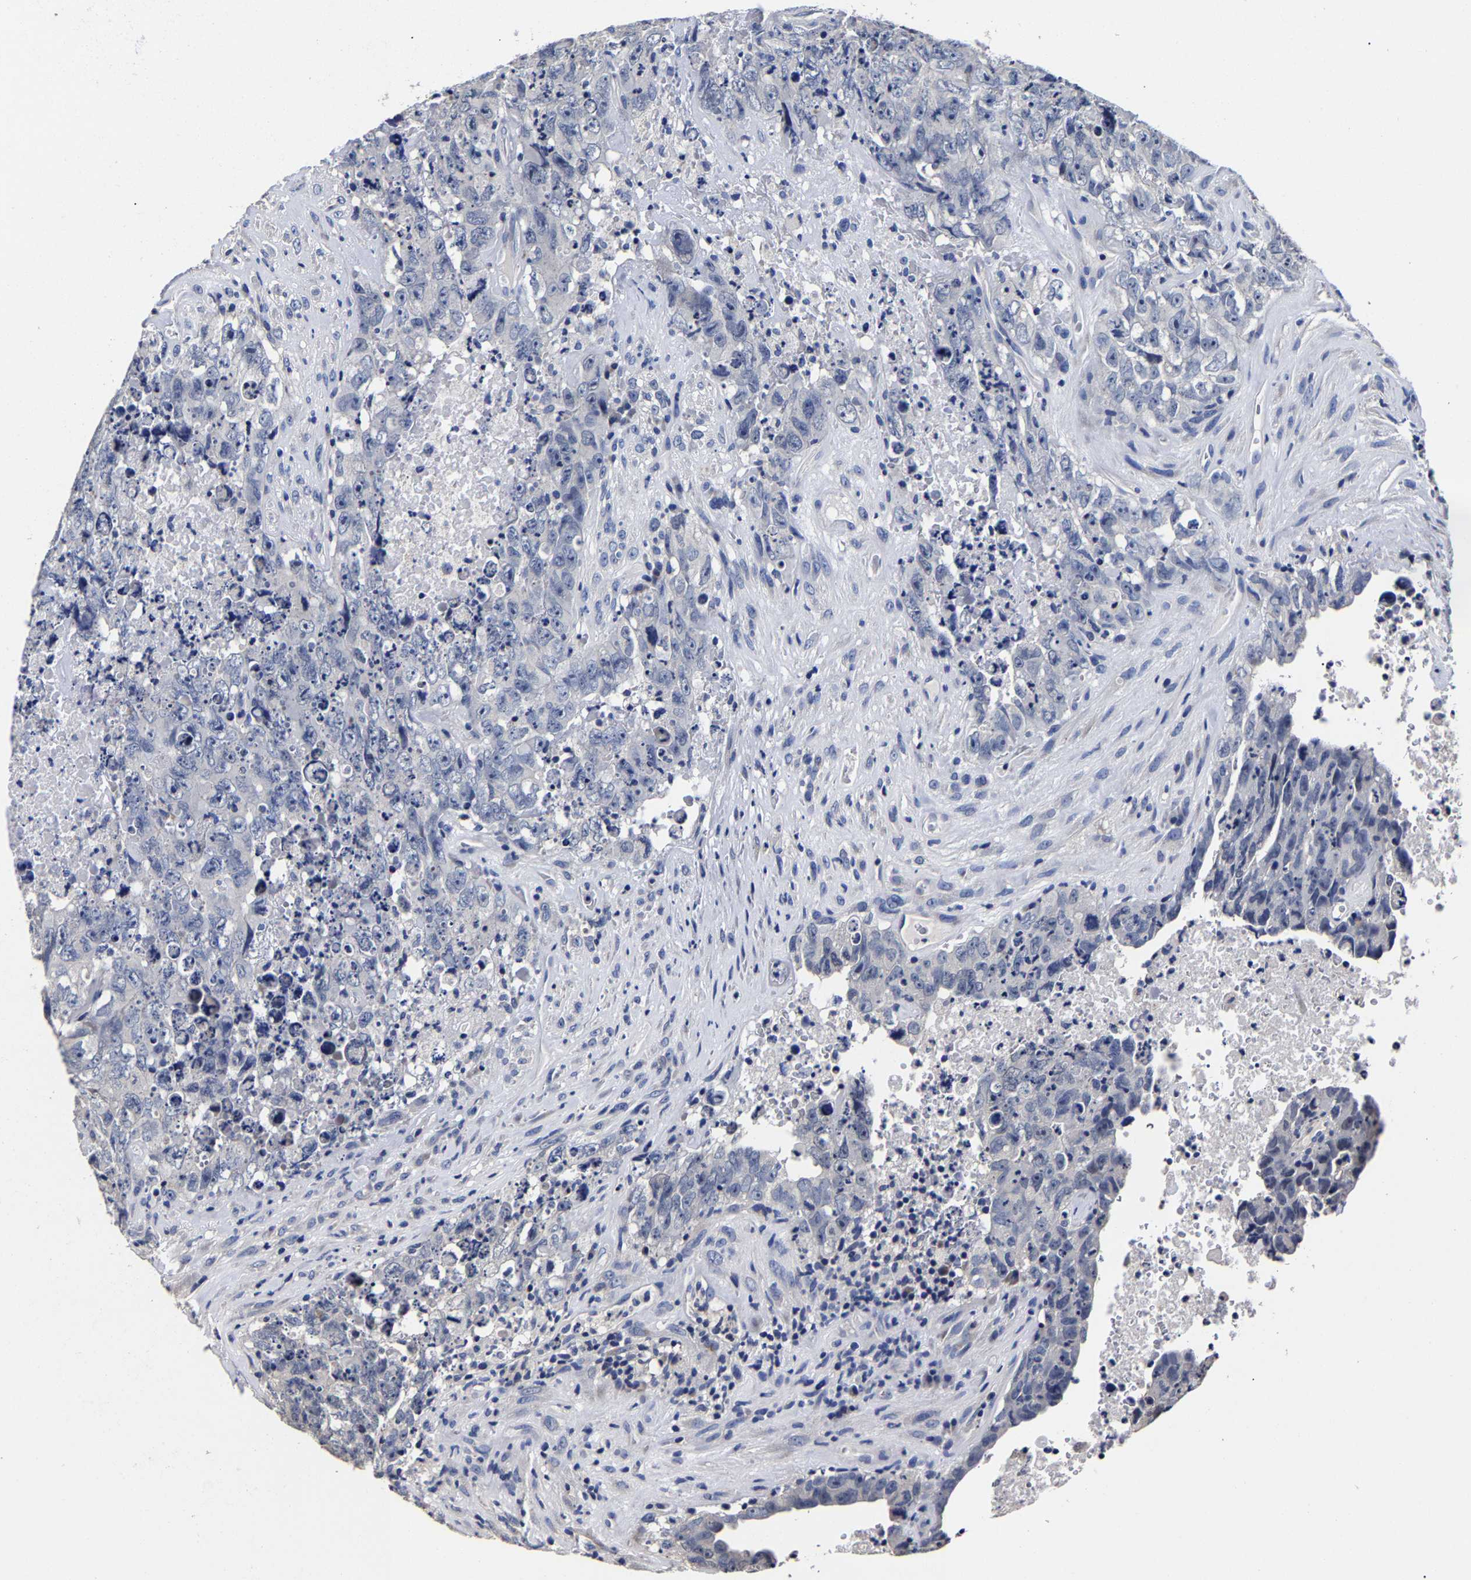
{"staining": {"intensity": "negative", "quantity": "none", "location": "none"}, "tissue": "testis cancer", "cell_type": "Tumor cells", "image_type": "cancer", "snomed": [{"axis": "morphology", "description": "Carcinoma, Embryonal, NOS"}, {"axis": "topography", "description": "Testis"}], "caption": "Tumor cells are negative for brown protein staining in testis cancer (embryonal carcinoma).", "gene": "AKAP4", "patient": {"sex": "male", "age": 32}}